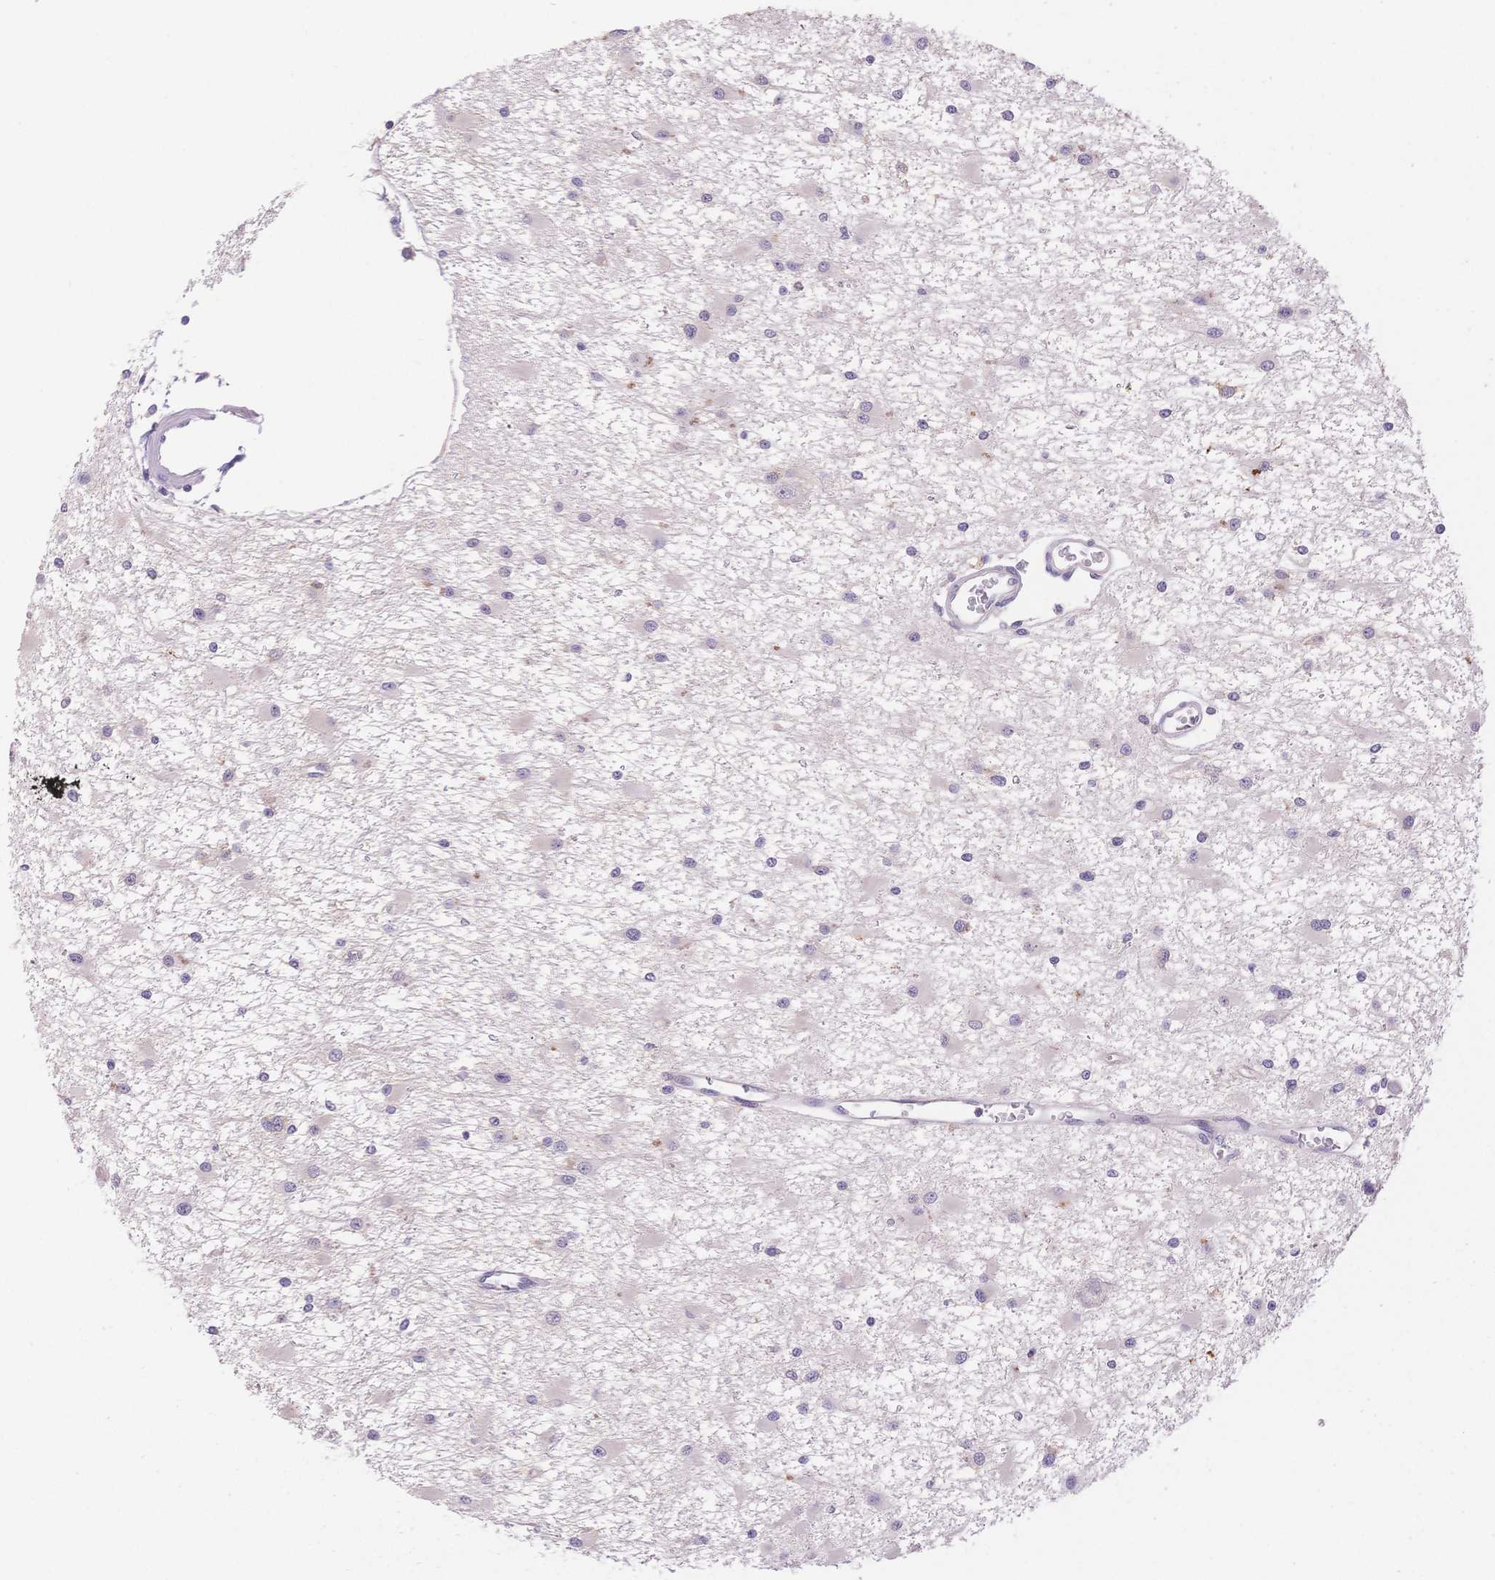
{"staining": {"intensity": "negative", "quantity": "none", "location": "none"}, "tissue": "glioma", "cell_type": "Tumor cells", "image_type": "cancer", "snomed": [{"axis": "morphology", "description": "Glioma, malignant, High grade"}, {"axis": "topography", "description": "Brain"}], "caption": "Immunohistochemistry micrograph of neoplastic tissue: human malignant high-grade glioma stained with DAB shows no significant protein expression in tumor cells. Nuclei are stained in blue.", "gene": "MYOM1", "patient": {"sex": "male", "age": 54}}